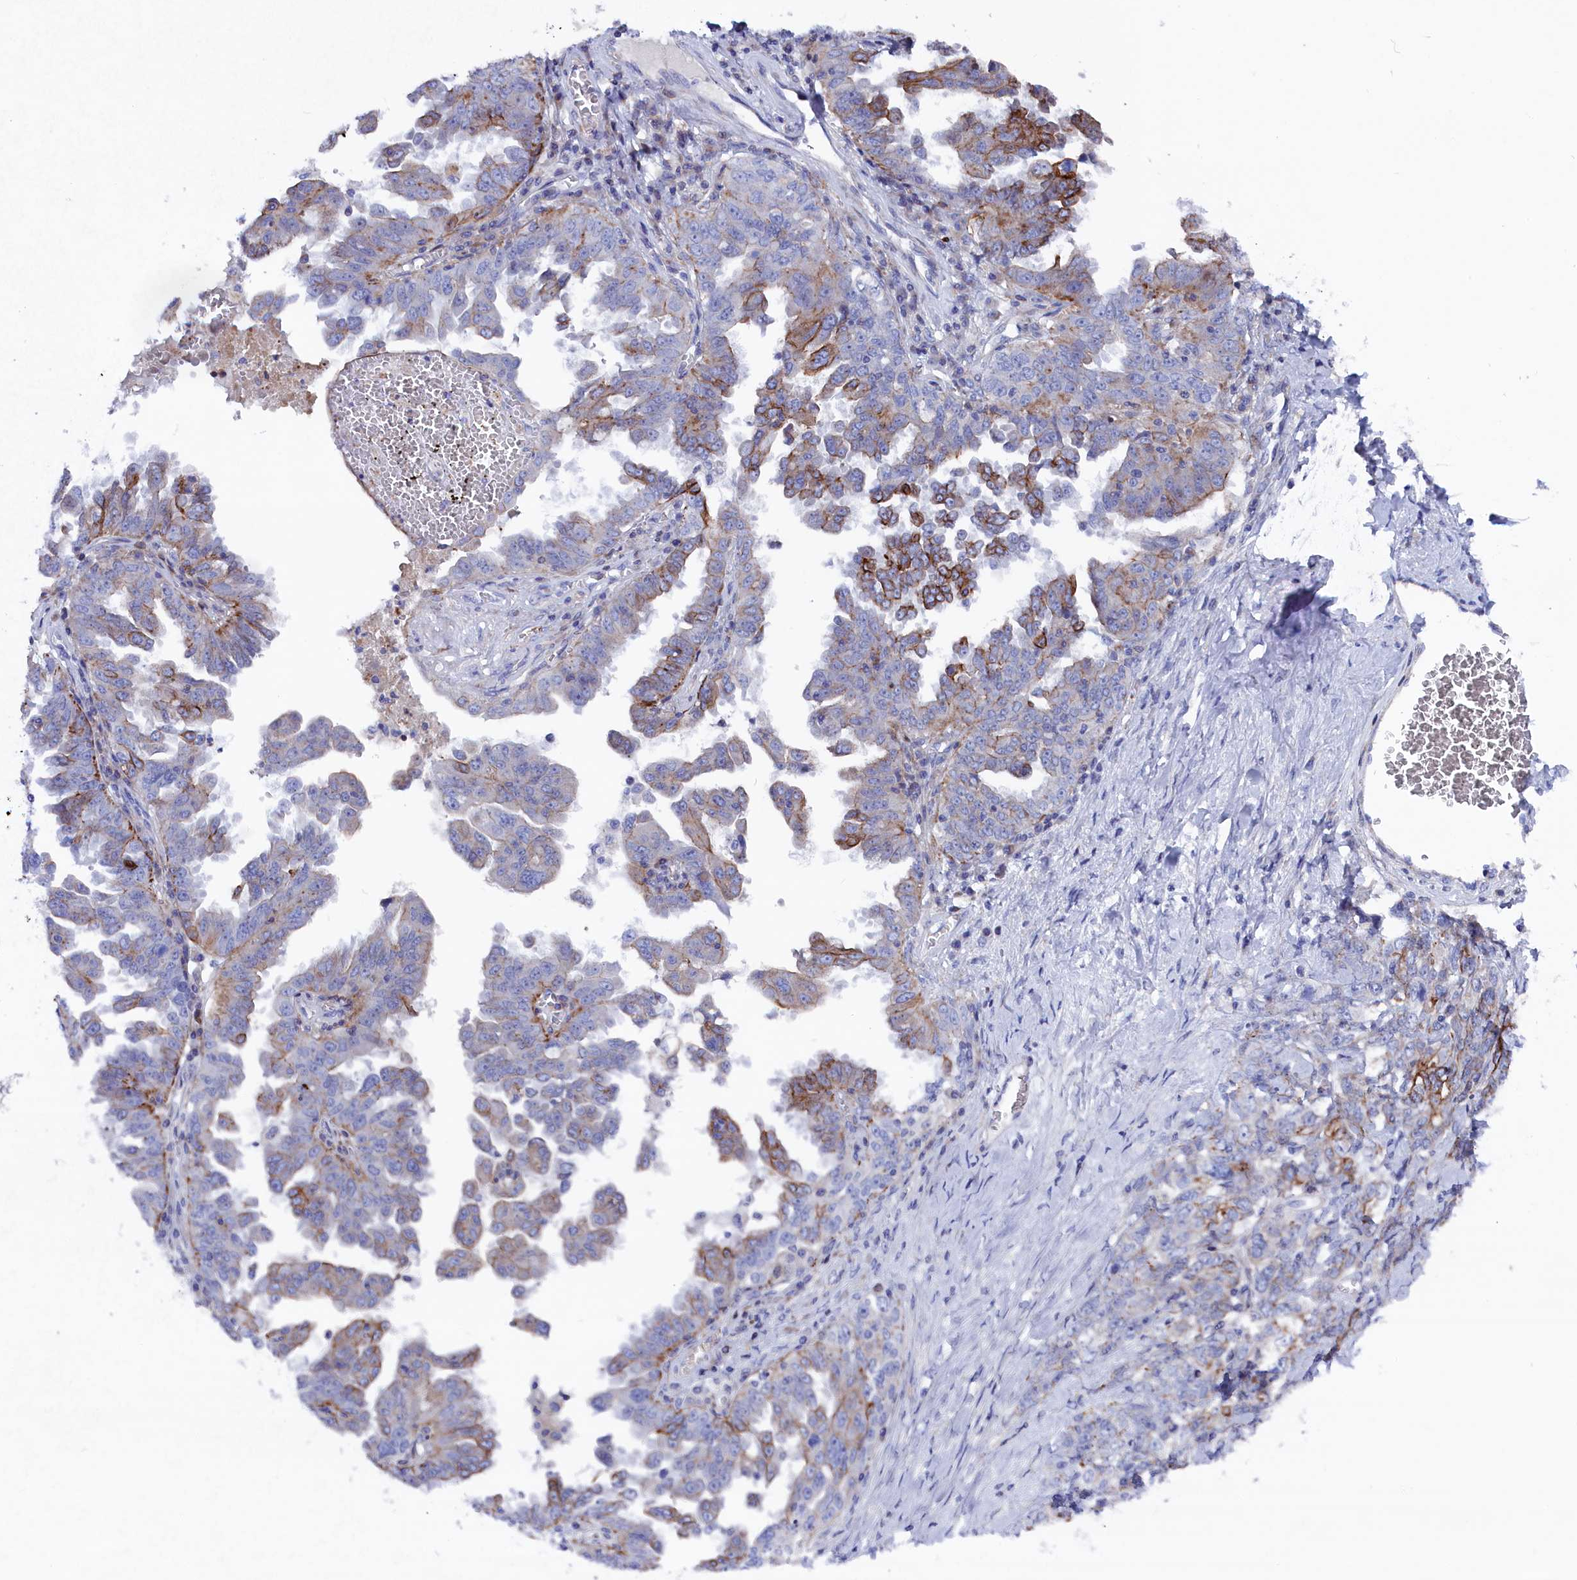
{"staining": {"intensity": "strong", "quantity": "<25%", "location": "cytoplasmic/membranous"}, "tissue": "ovarian cancer", "cell_type": "Tumor cells", "image_type": "cancer", "snomed": [{"axis": "morphology", "description": "Carcinoma, endometroid"}, {"axis": "topography", "description": "Ovary"}], "caption": "Protein analysis of ovarian cancer (endometroid carcinoma) tissue demonstrates strong cytoplasmic/membranous positivity in approximately <25% of tumor cells.", "gene": "NUDT7", "patient": {"sex": "female", "age": 62}}